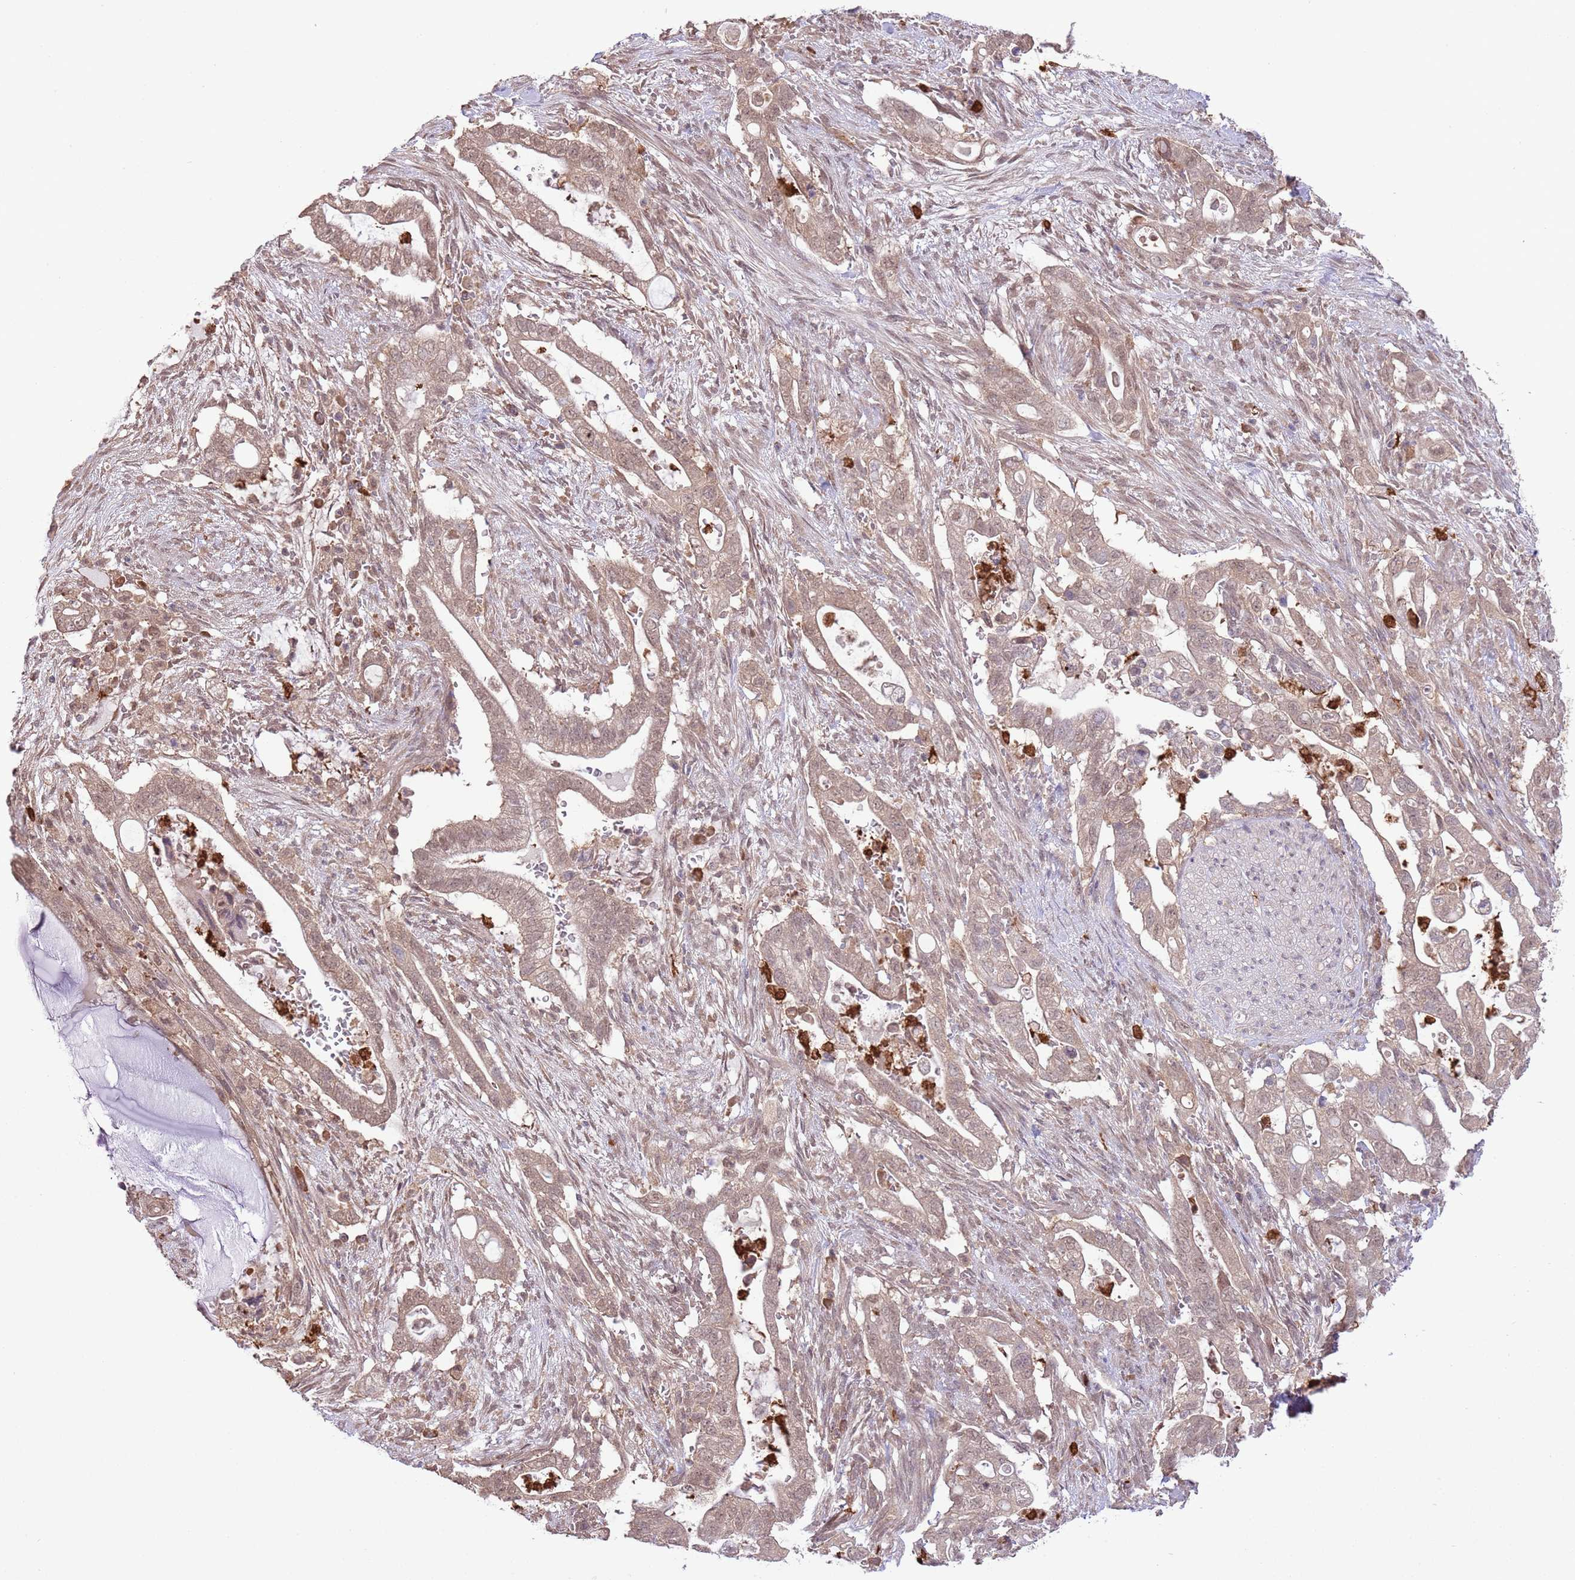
{"staining": {"intensity": "weak", "quantity": ">75%", "location": "cytoplasmic/membranous,nuclear"}, "tissue": "pancreatic cancer", "cell_type": "Tumor cells", "image_type": "cancer", "snomed": [{"axis": "morphology", "description": "Adenocarcinoma, NOS"}, {"axis": "topography", "description": "Pancreas"}], "caption": "A photomicrograph of pancreatic cancer (adenocarcinoma) stained for a protein shows weak cytoplasmic/membranous and nuclear brown staining in tumor cells.", "gene": "AMIGO1", "patient": {"sex": "female", "age": 72}}